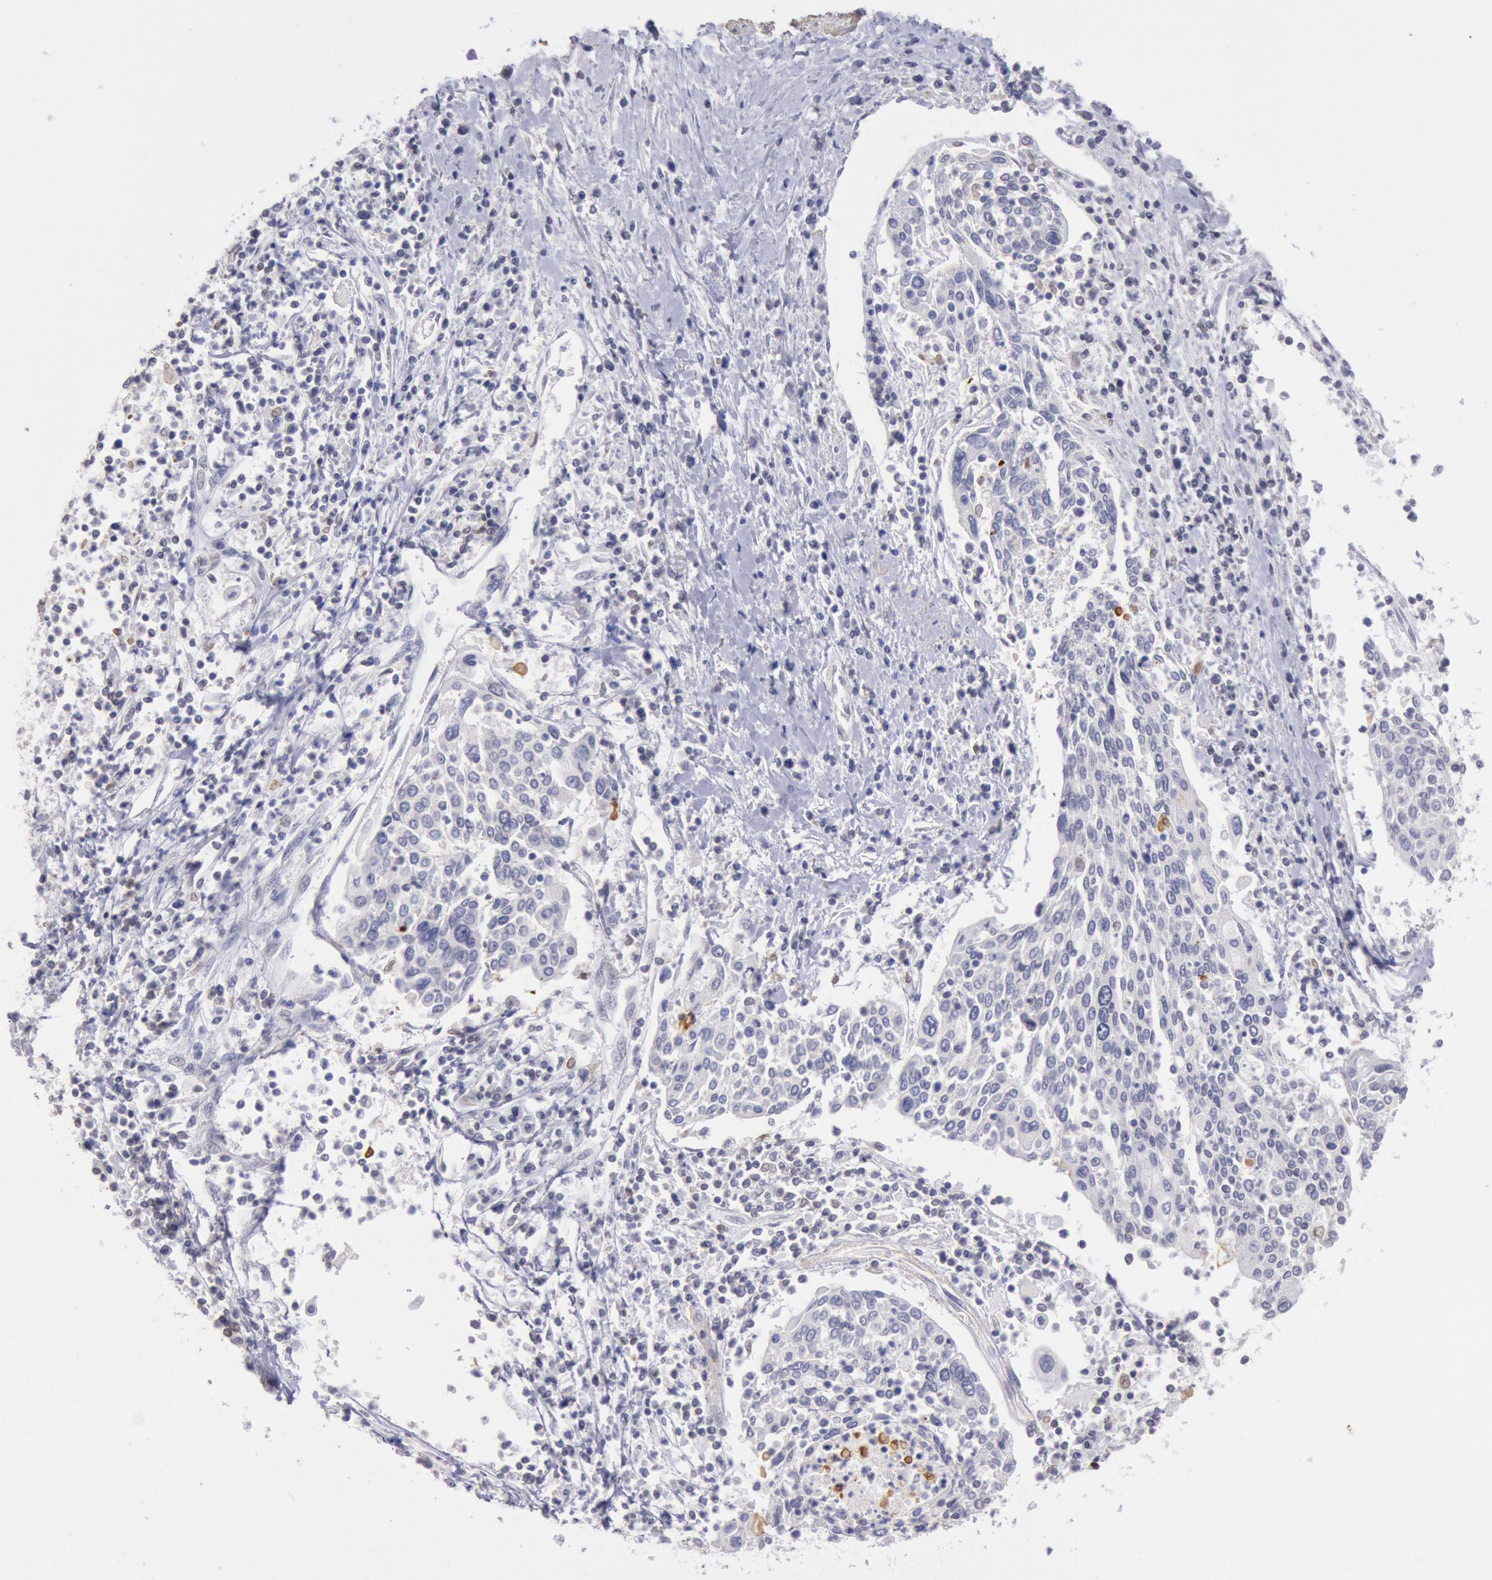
{"staining": {"intensity": "negative", "quantity": "none", "location": "none"}, "tissue": "cervical cancer", "cell_type": "Tumor cells", "image_type": "cancer", "snomed": [{"axis": "morphology", "description": "Squamous cell carcinoma, NOS"}, {"axis": "topography", "description": "Cervix"}], "caption": "Cervical cancer stained for a protein using immunohistochemistry (IHC) reveals no expression tumor cells.", "gene": "MYH7", "patient": {"sex": "female", "age": 40}}